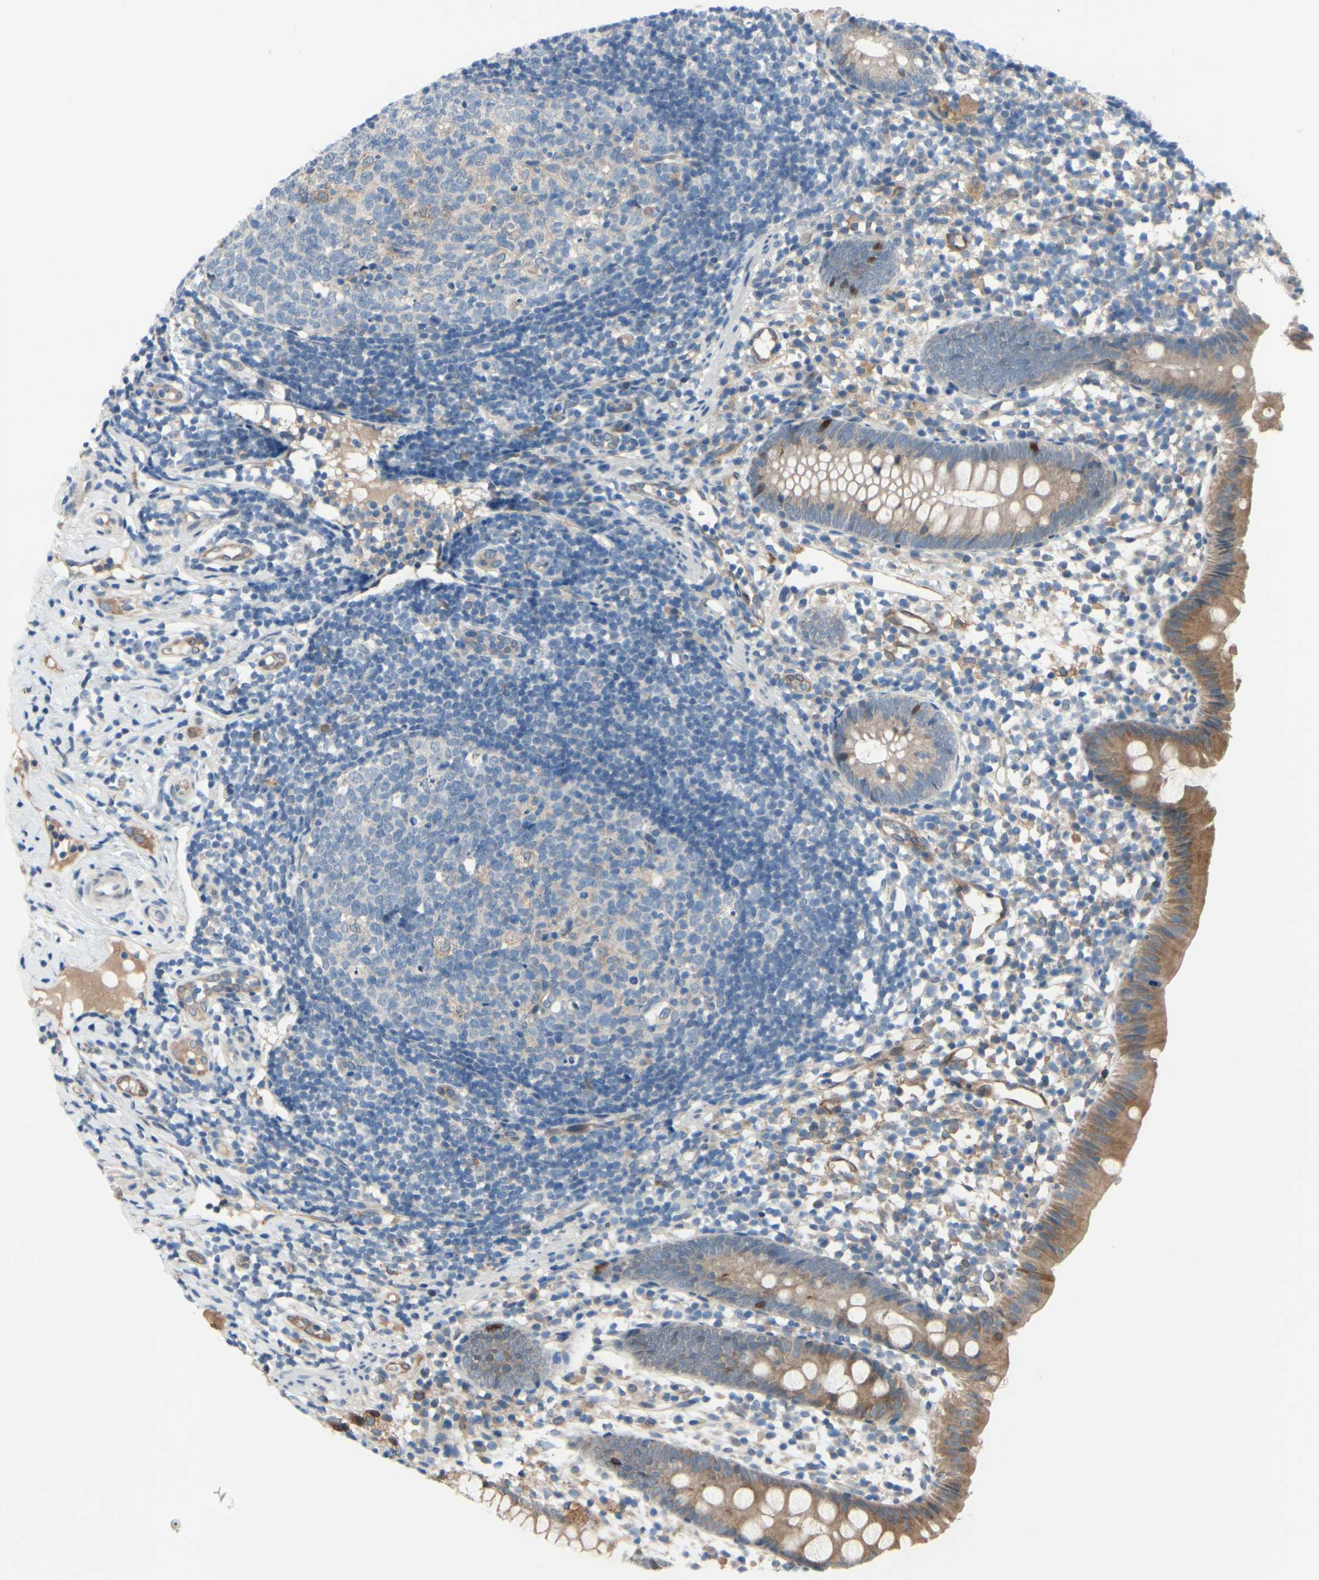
{"staining": {"intensity": "moderate", "quantity": ">75%", "location": "cytoplasmic/membranous"}, "tissue": "appendix", "cell_type": "Glandular cells", "image_type": "normal", "snomed": [{"axis": "morphology", "description": "Normal tissue, NOS"}, {"axis": "topography", "description": "Appendix"}], "caption": "DAB immunohistochemical staining of unremarkable human appendix reveals moderate cytoplasmic/membranous protein positivity in about >75% of glandular cells.", "gene": "PRXL2A", "patient": {"sex": "female", "age": 20}}